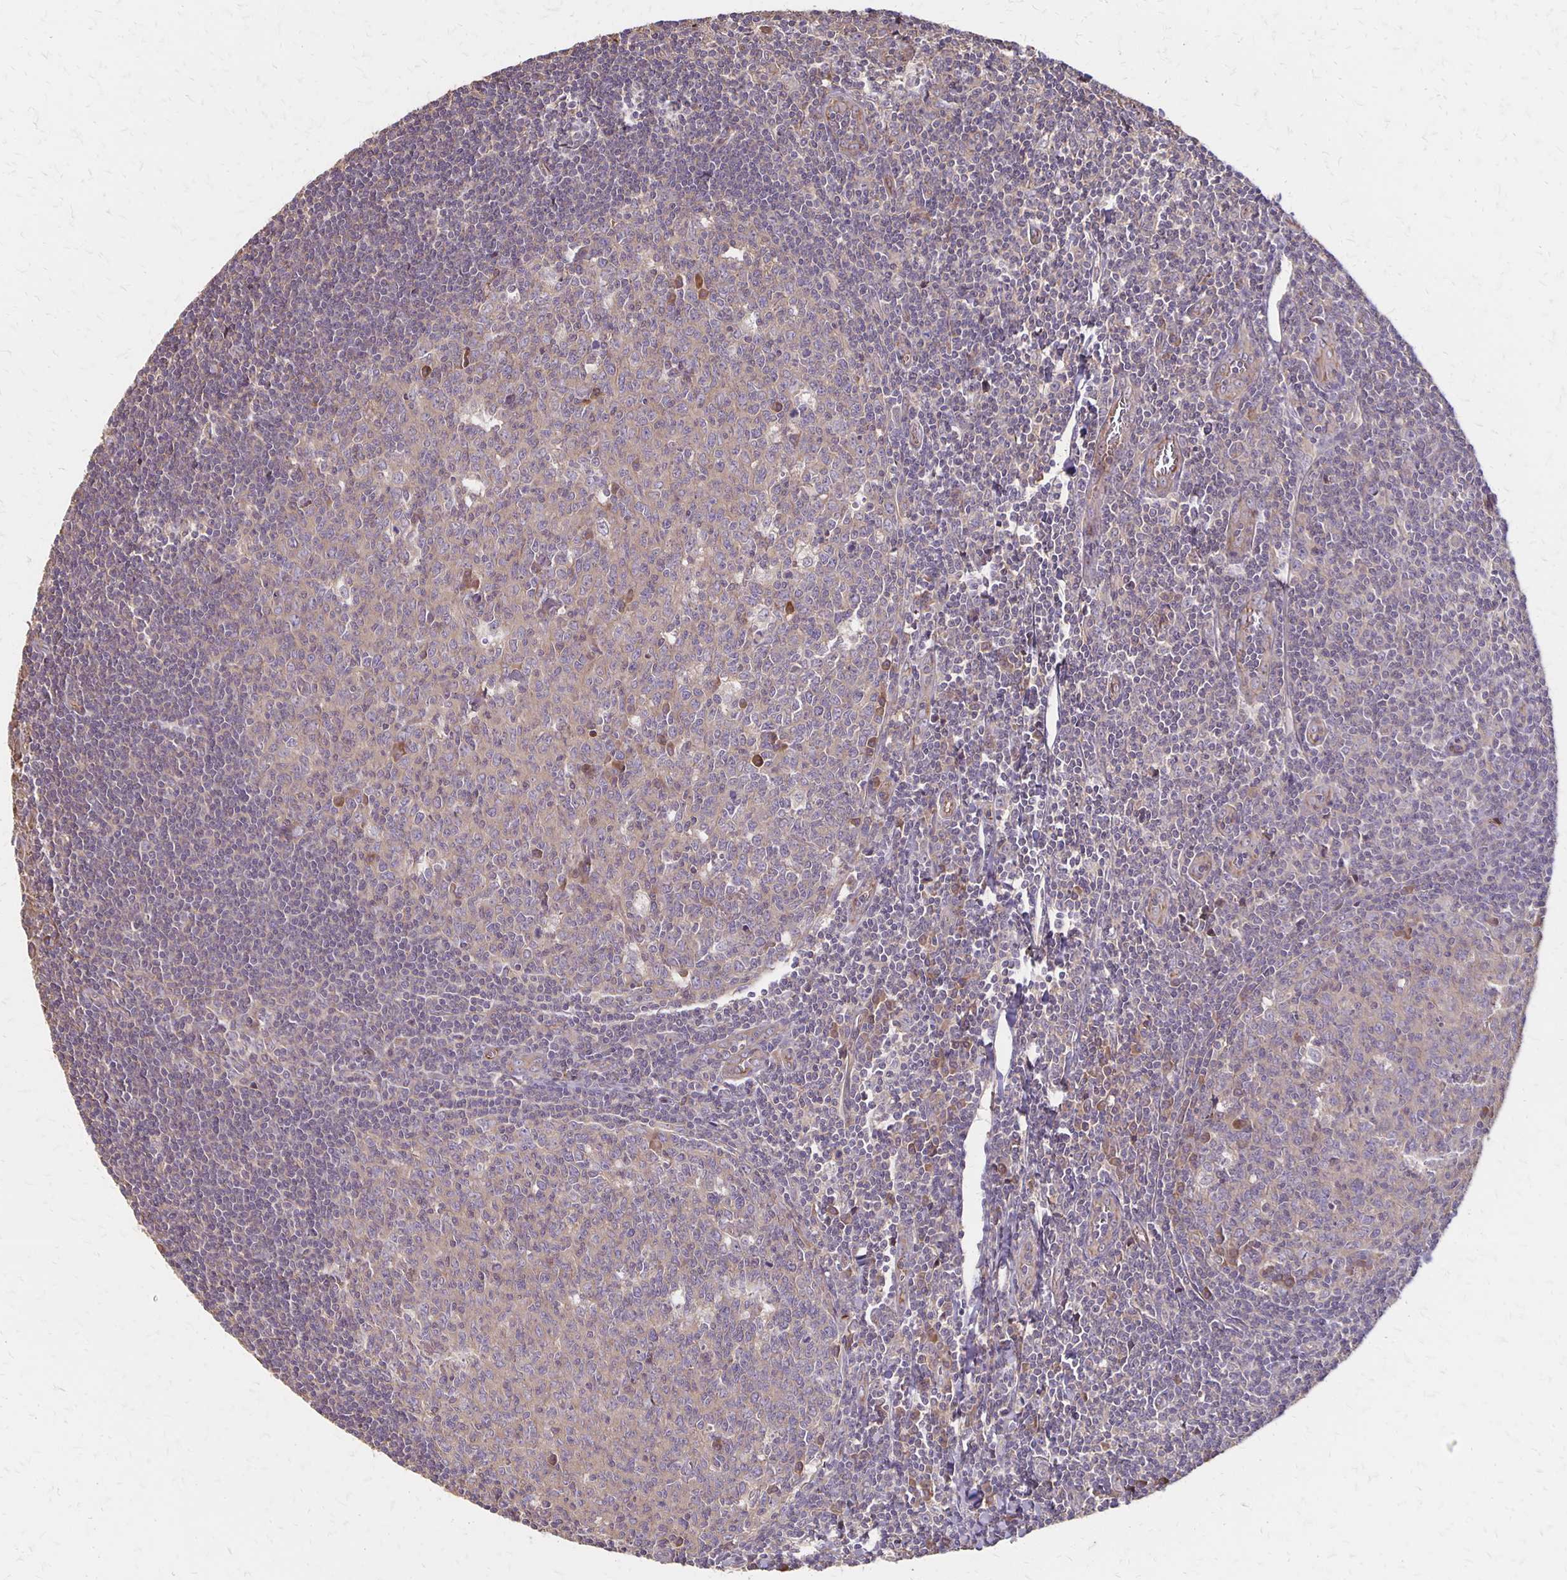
{"staining": {"intensity": "moderate", "quantity": "<25%", "location": "cytoplasmic/membranous"}, "tissue": "tonsil", "cell_type": "Germinal center cells", "image_type": "normal", "snomed": [{"axis": "morphology", "description": "Normal tissue, NOS"}, {"axis": "topography", "description": "Tonsil"}], "caption": "Immunohistochemical staining of normal human tonsil displays moderate cytoplasmic/membranous protein staining in about <25% of germinal center cells. (brown staining indicates protein expression, while blue staining denotes nuclei).", "gene": "PROM2", "patient": {"sex": "male", "age": 27}}